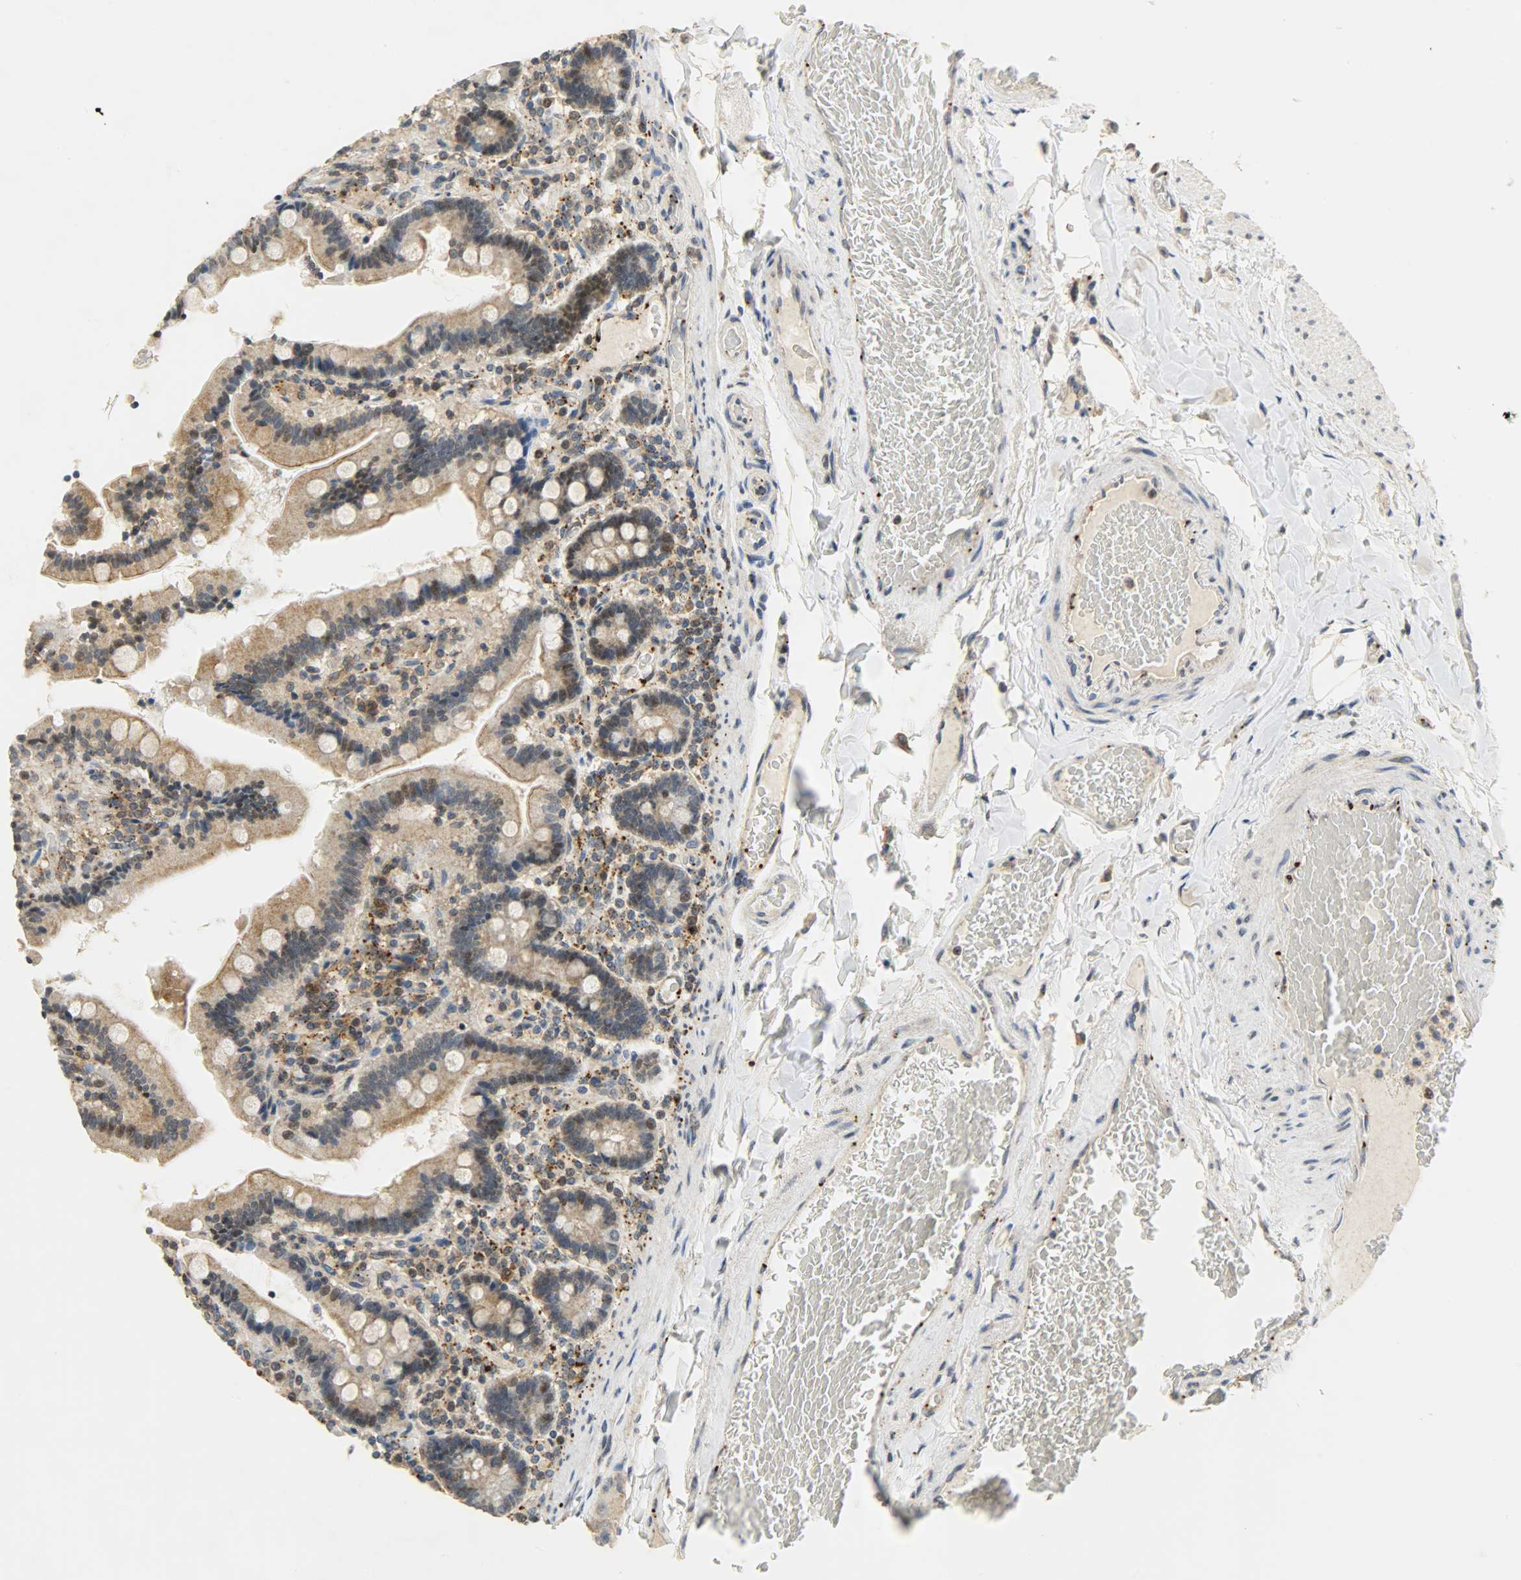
{"staining": {"intensity": "moderate", "quantity": ">75%", "location": "cytoplasmic/membranous,nuclear"}, "tissue": "duodenum", "cell_type": "Glandular cells", "image_type": "normal", "snomed": [{"axis": "morphology", "description": "Normal tissue, NOS"}, {"axis": "topography", "description": "Duodenum"}], "caption": "A brown stain shows moderate cytoplasmic/membranous,nuclear expression of a protein in glandular cells of benign duodenum.", "gene": "GIT2", "patient": {"sex": "female", "age": 53}}